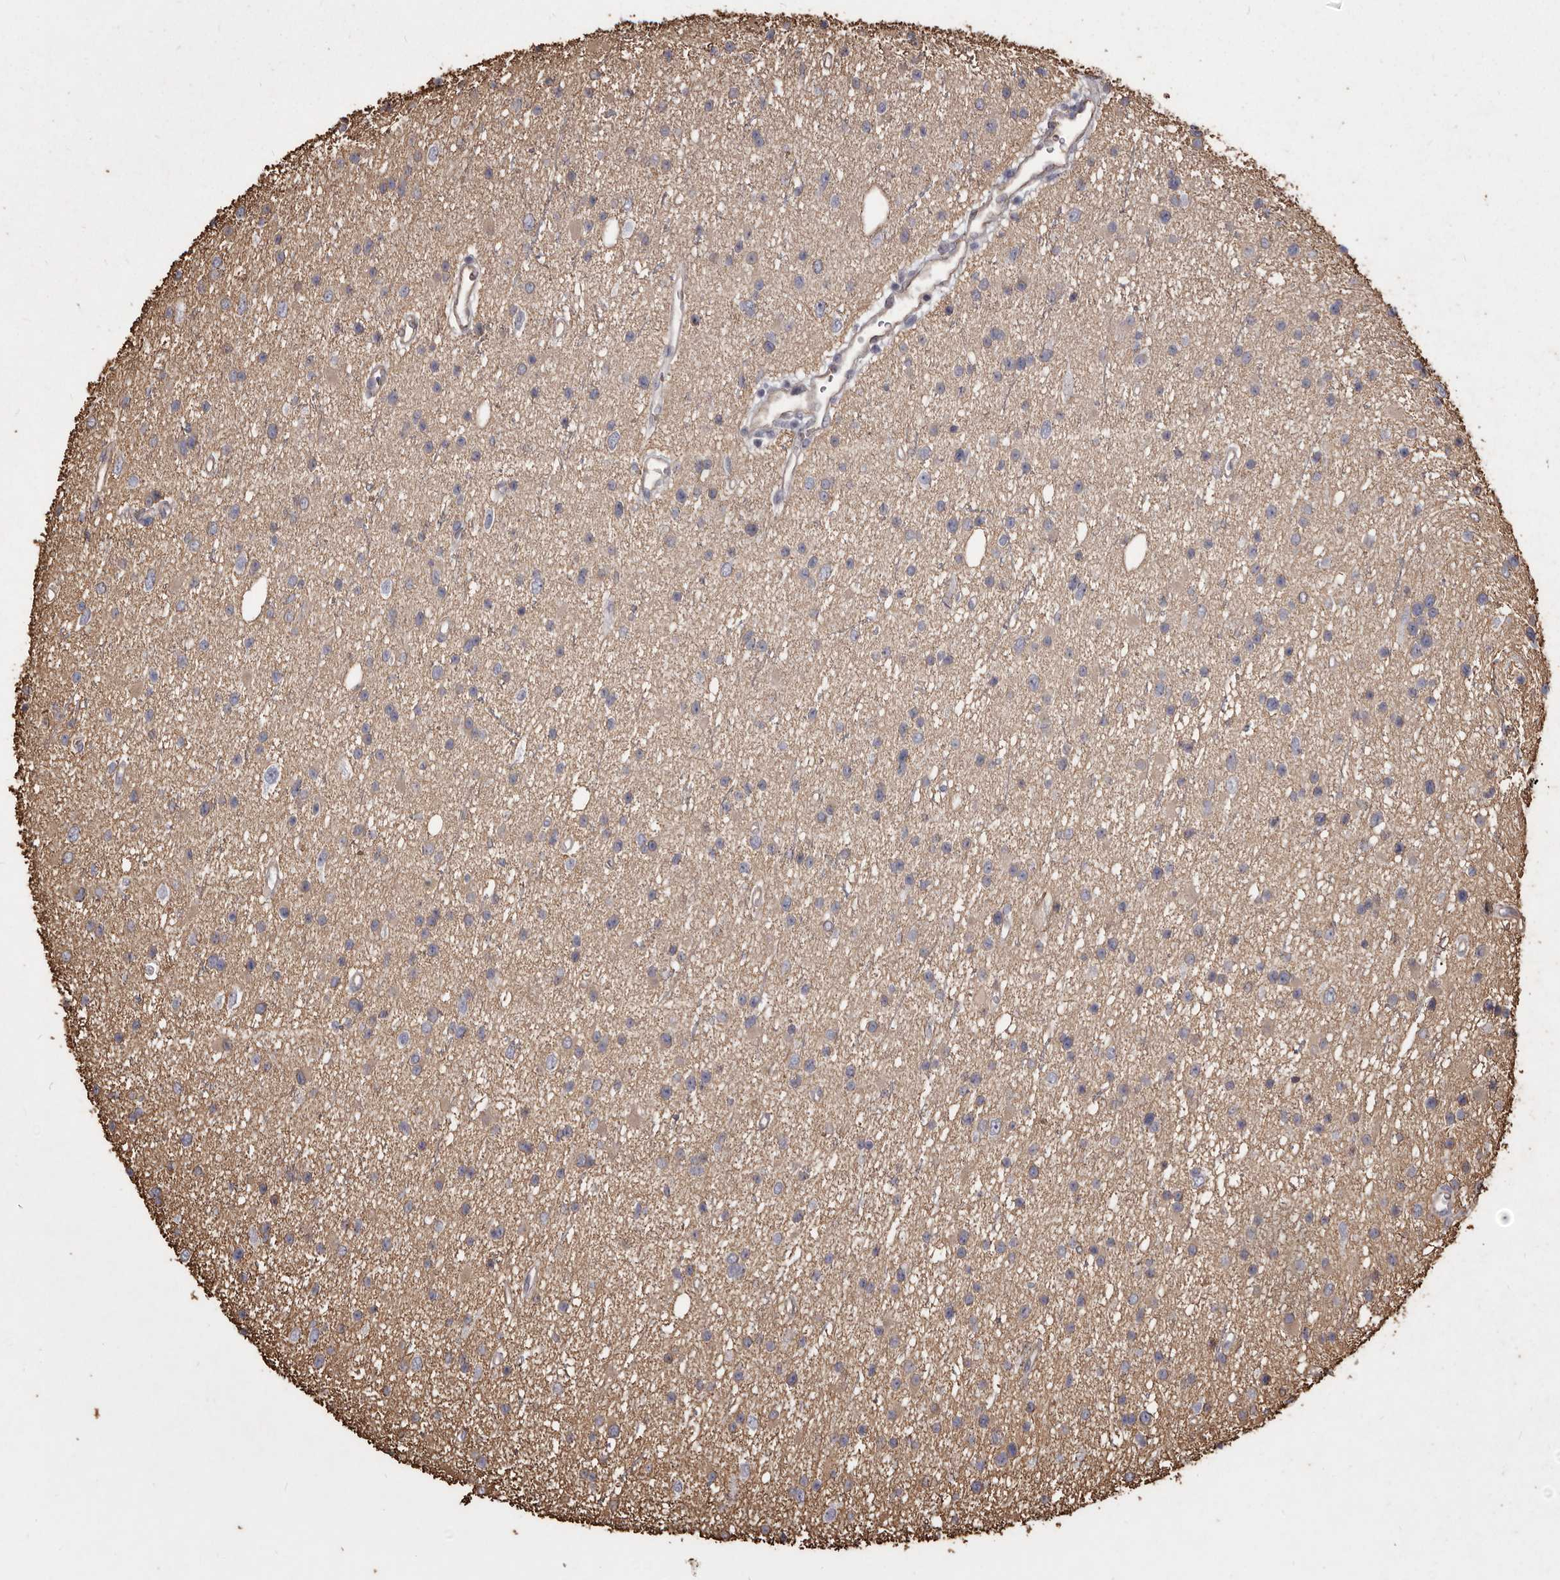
{"staining": {"intensity": "weak", "quantity": "<25%", "location": "cytoplasmic/membranous"}, "tissue": "glioma", "cell_type": "Tumor cells", "image_type": "cancer", "snomed": [{"axis": "morphology", "description": "Glioma, malignant, Low grade"}, {"axis": "topography", "description": "Cerebral cortex"}], "caption": "Tumor cells show no significant protein expression in malignant low-grade glioma. (Stains: DAB (3,3'-diaminobenzidine) immunohistochemistry with hematoxylin counter stain, Microscopy: brightfield microscopy at high magnification).", "gene": "MTURN", "patient": {"sex": "female", "age": 39}}